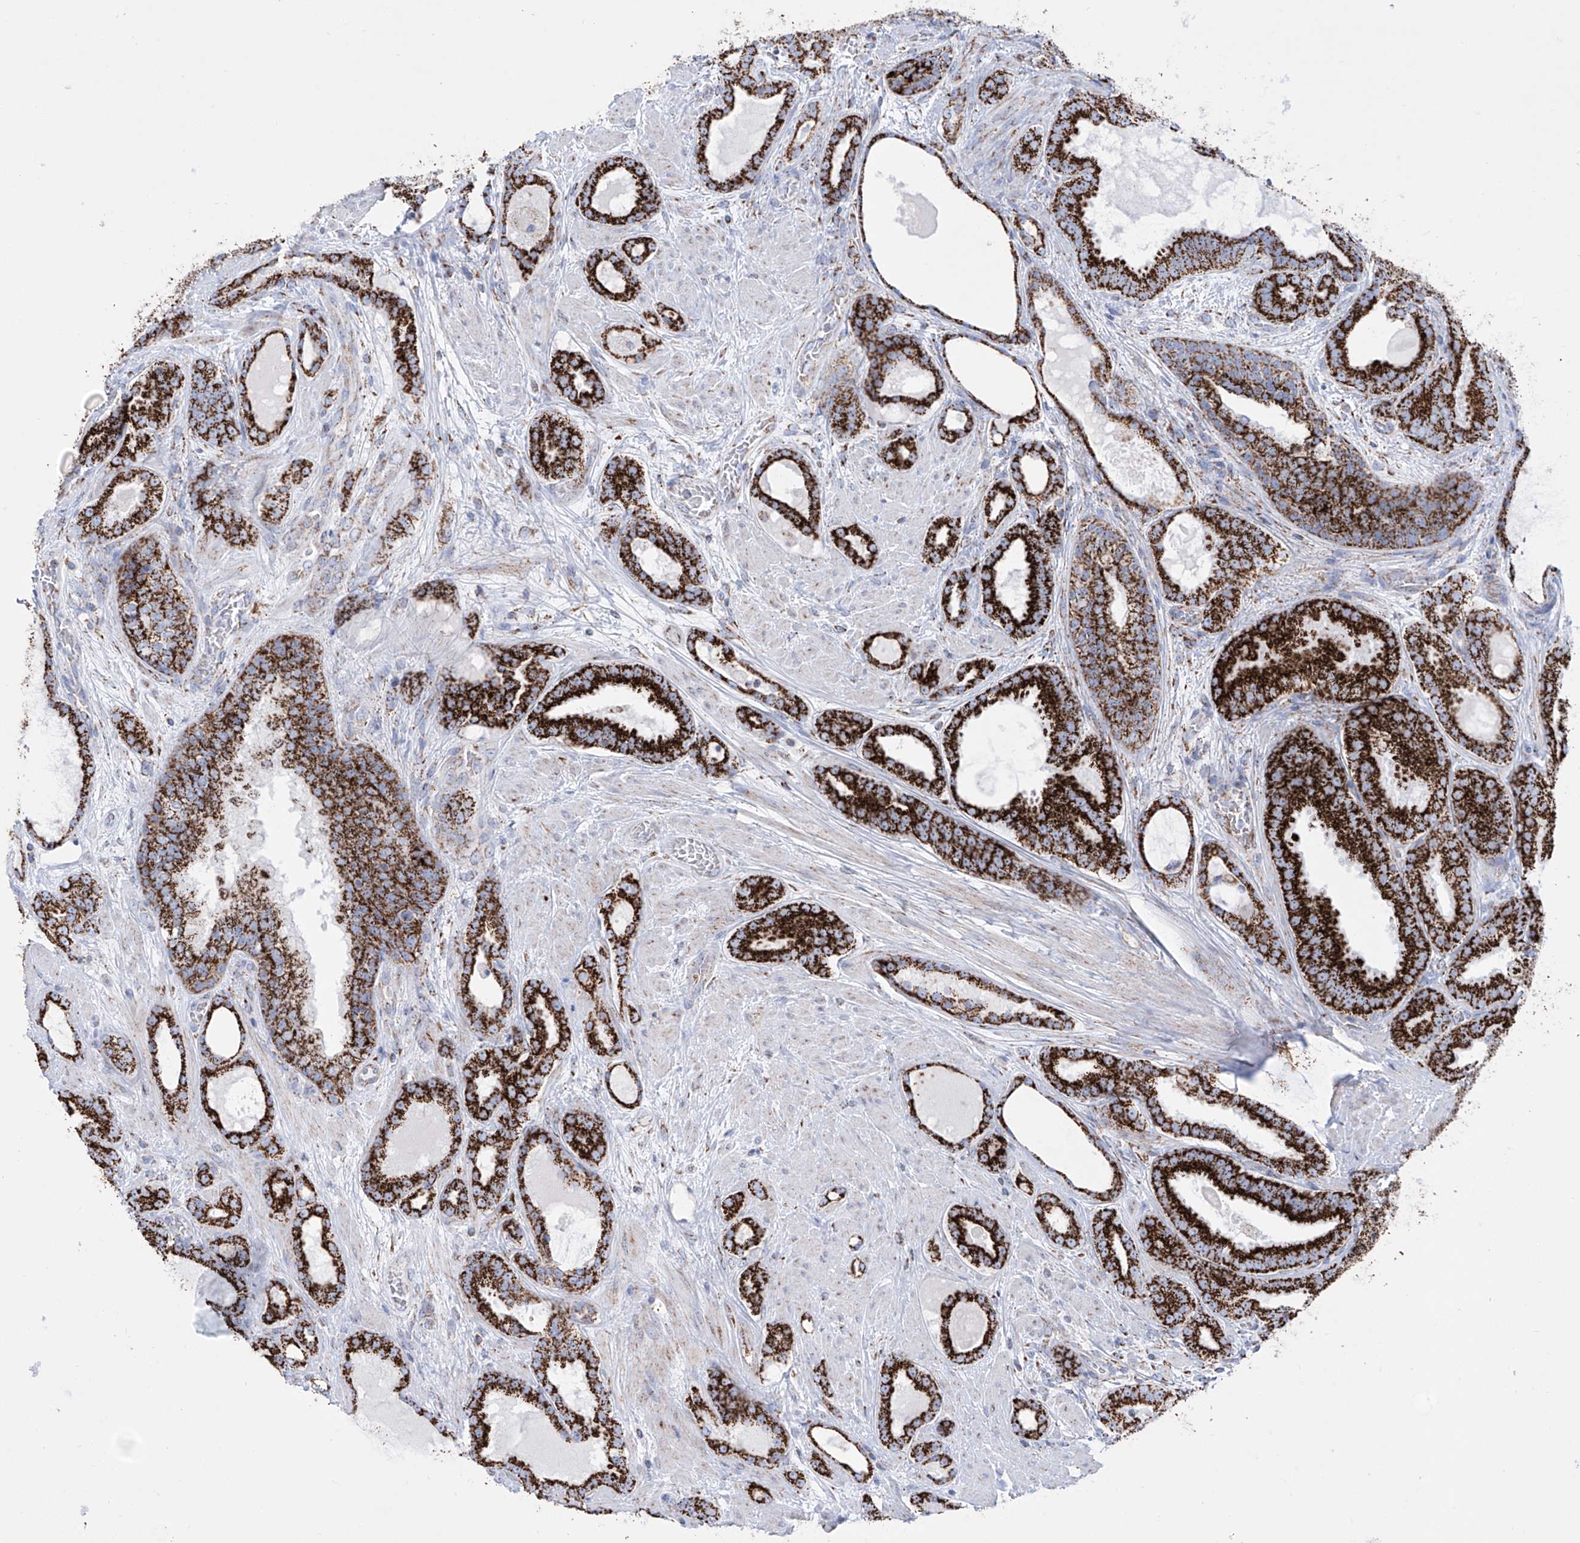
{"staining": {"intensity": "strong", "quantity": ">75%", "location": "cytoplasmic/membranous"}, "tissue": "prostate cancer", "cell_type": "Tumor cells", "image_type": "cancer", "snomed": [{"axis": "morphology", "description": "Adenocarcinoma, High grade"}, {"axis": "topography", "description": "Prostate"}], "caption": "Protein expression analysis of human adenocarcinoma (high-grade) (prostate) reveals strong cytoplasmic/membranous expression in about >75% of tumor cells.", "gene": "ALDH6A1", "patient": {"sex": "male", "age": 60}}